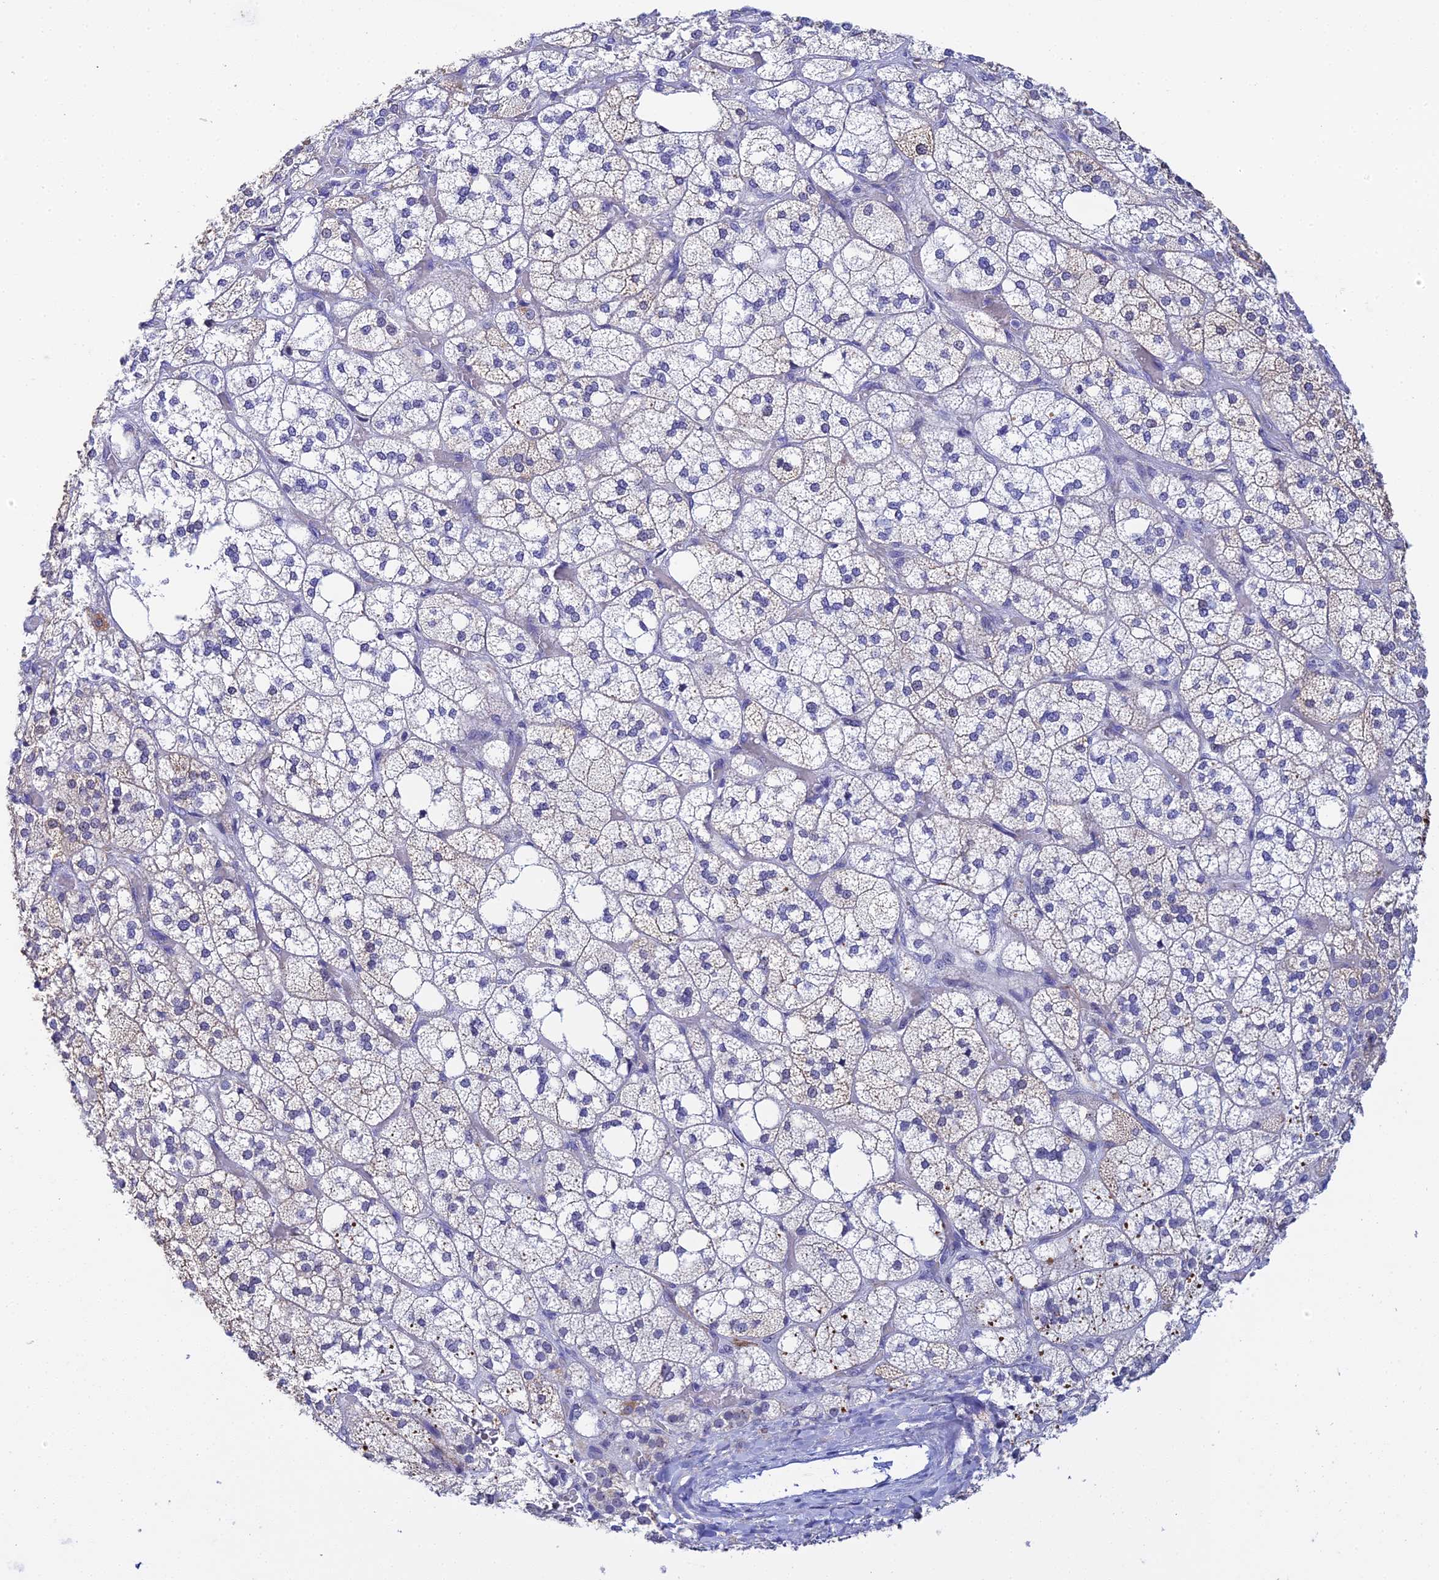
{"staining": {"intensity": "moderate", "quantity": "25%-75%", "location": "cytoplasmic/membranous"}, "tissue": "adrenal gland", "cell_type": "Glandular cells", "image_type": "normal", "snomed": [{"axis": "morphology", "description": "Normal tissue, NOS"}, {"axis": "topography", "description": "Adrenal gland"}], "caption": "A histopathology image of human adrenal gland stained for a protein exhibits moderate cytoplasmic/membranous brown staining in glandular cells. The protein is stained brown, and the nuclei are stained in blue (DAB IHC with brightfield microscopy, high magnification).", "gene": "PLPP4", "patient": {"sex": "male", "age": 61}}